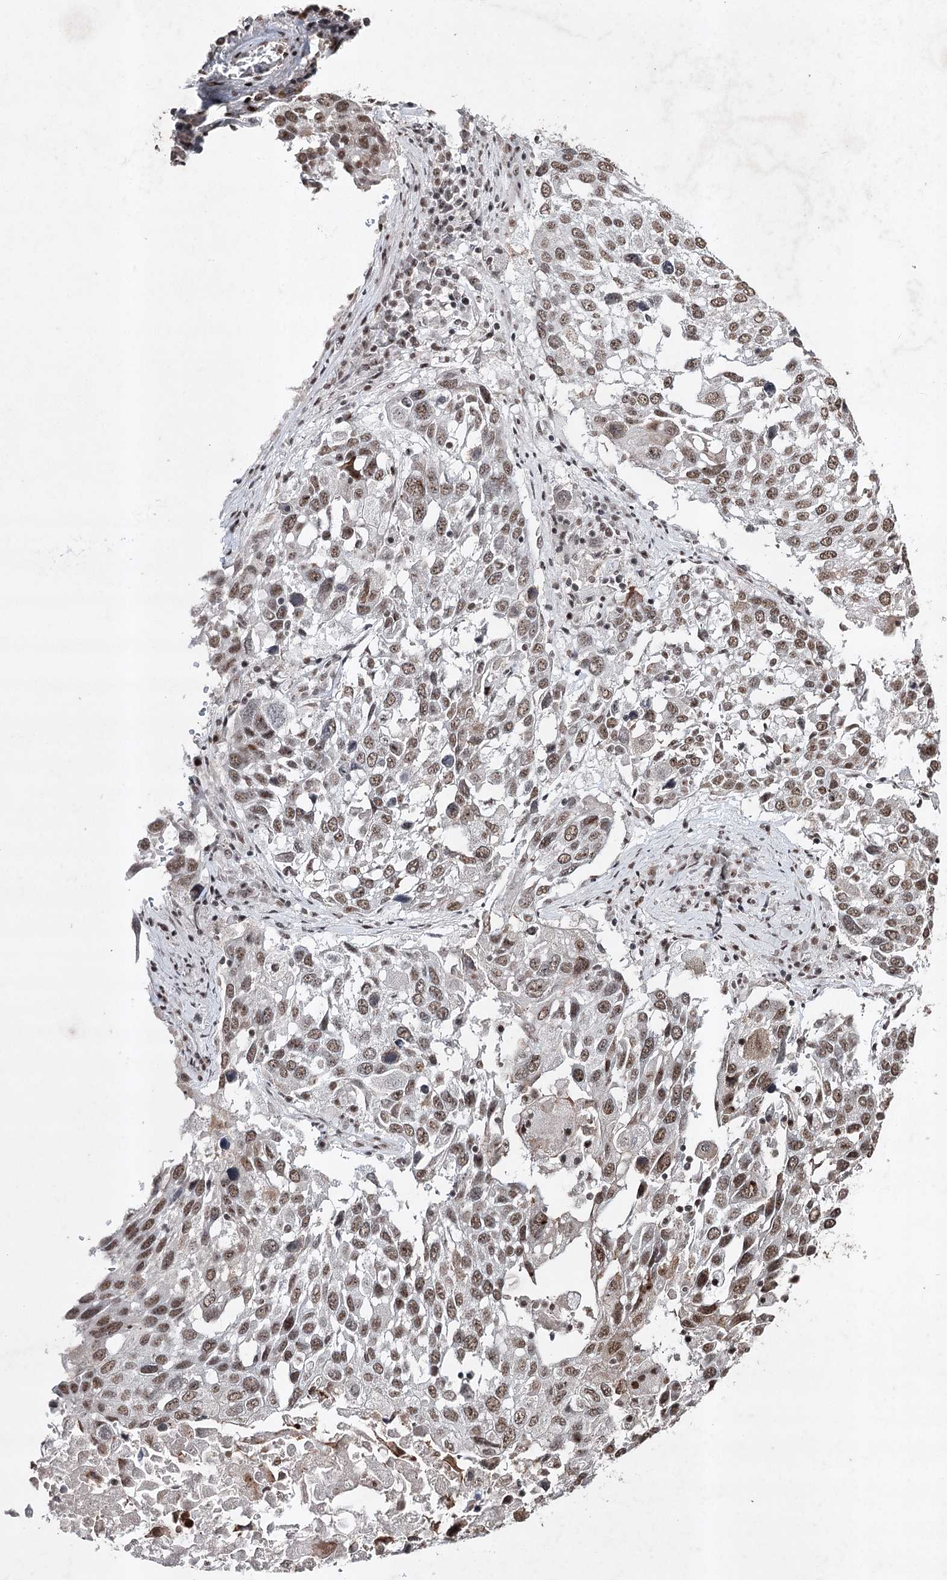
{"staining": {"intensity": "moderate", "quantity": ">75%", "location": "nuclear"}, "tissue": "lung cancer", "cell_type": "Tumor cells", "image_type": "cancer", "snomed": [{"axis": "morphology", "description": "Squamous cell carcinoma, NOS"}, {"axis": "topography", "description": "Lung"}], "caption": "Tumor cells reveal moderate nuclear positivity in approximately >75% of cells in lung cancer (squamous cell carcinoma). The staining was performed using DAB (3,3'-diaminobenzidine) to visualize the protein expression in brown, while the nuclei were stained in blue with hematoxylin (Magnification: 20x).", "gene": "PDCD4", "patient": {"sex": "male", "age": 65}}